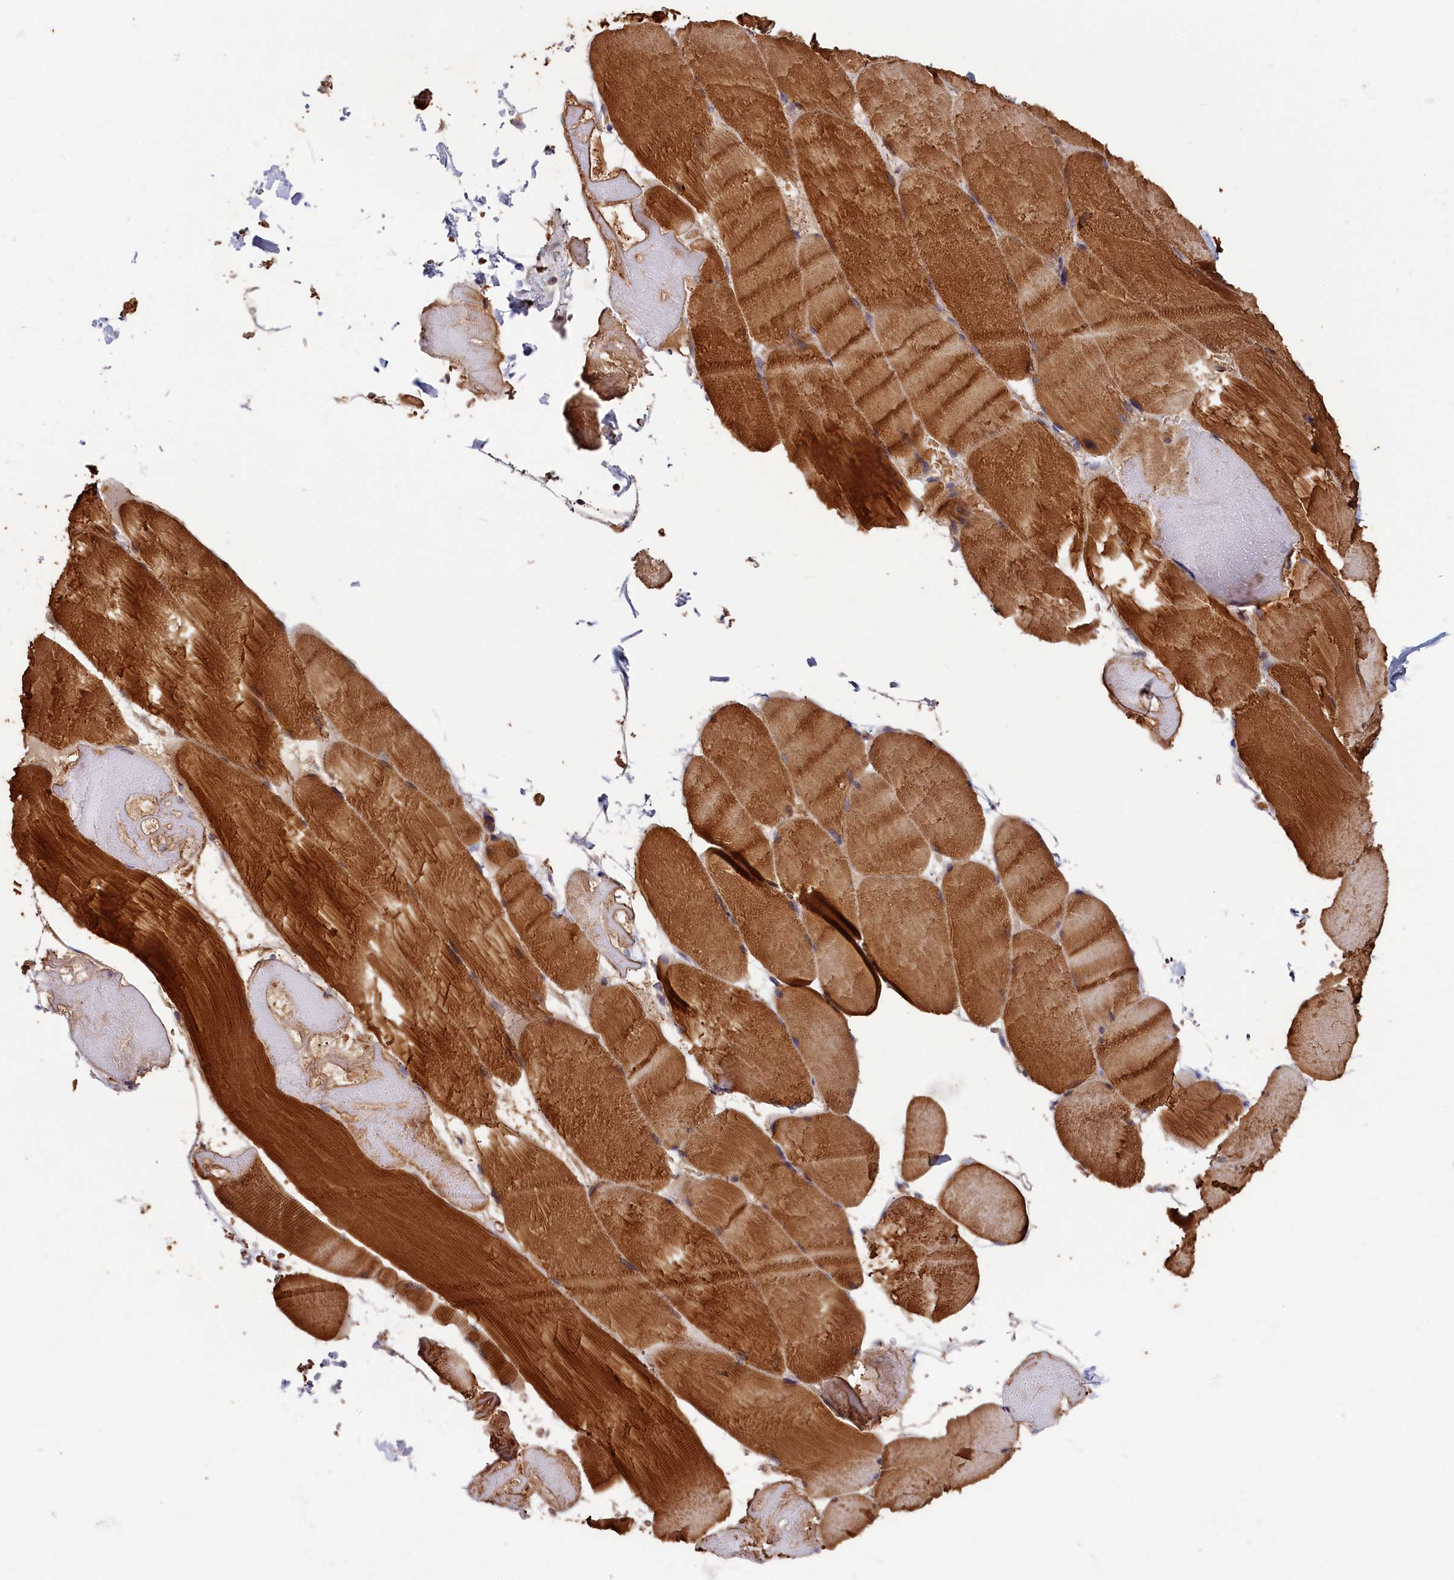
{"staining": {"intensity": "strong", "quantity": ">75%", "location": "cytoplasmic/membranous"}, "tissue": "skeletal muscle", "cell_type": "Myocytes", "image_type": "normal", "snomed": [{"axis": "morphology", "description": "Normal tissue, NOS"}, {"axis": "topography", "description": "Skeletal muscle"}, {"axis": "topography", "description": "Head-Neck"}], "caption": "Strong cytoplasmic/membranous staining is seen in approximately >75% of myocytes in normal skeletal muscle.", "gene": "LDHD", "patient": {"sex": "male", "age": 66}}